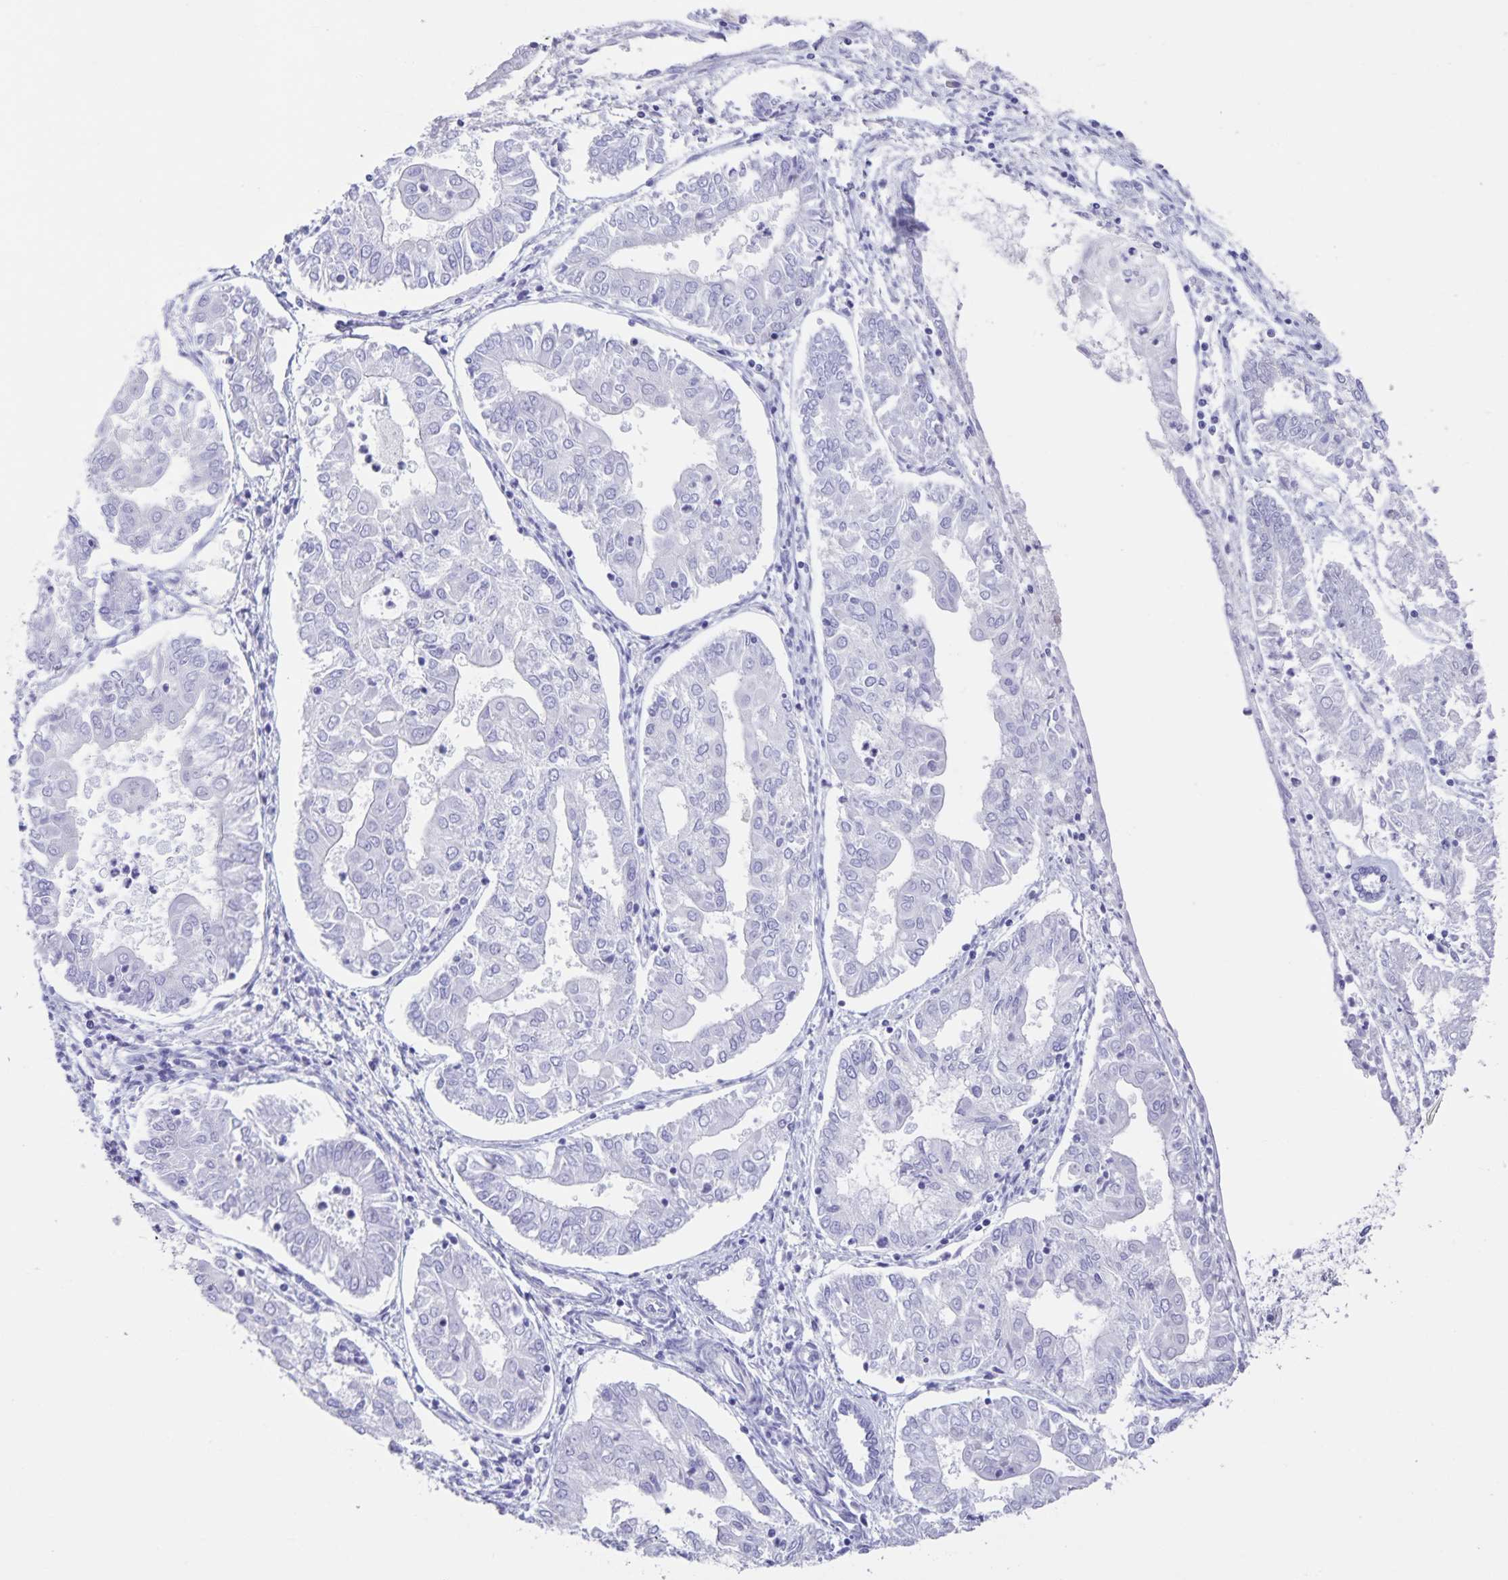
{"staining": {"intensity": "negative", "quantity": "none", "location": "none"}, "tissue": "endometrial cancer", "cell_type": "Tumor cells", "image_type": "cancer", "snomed": [{"axis": "morphology", "description": "Adenocarcinoma, NOS"}, {"axis": "topography", "description": "Endometrium"}], "caption": "Immunohistochemical staining of endometrial cancer shows no significant staining in tumor cells.", "gene": "C11orf42", "patient": {"sex": "female", "age": 68}}